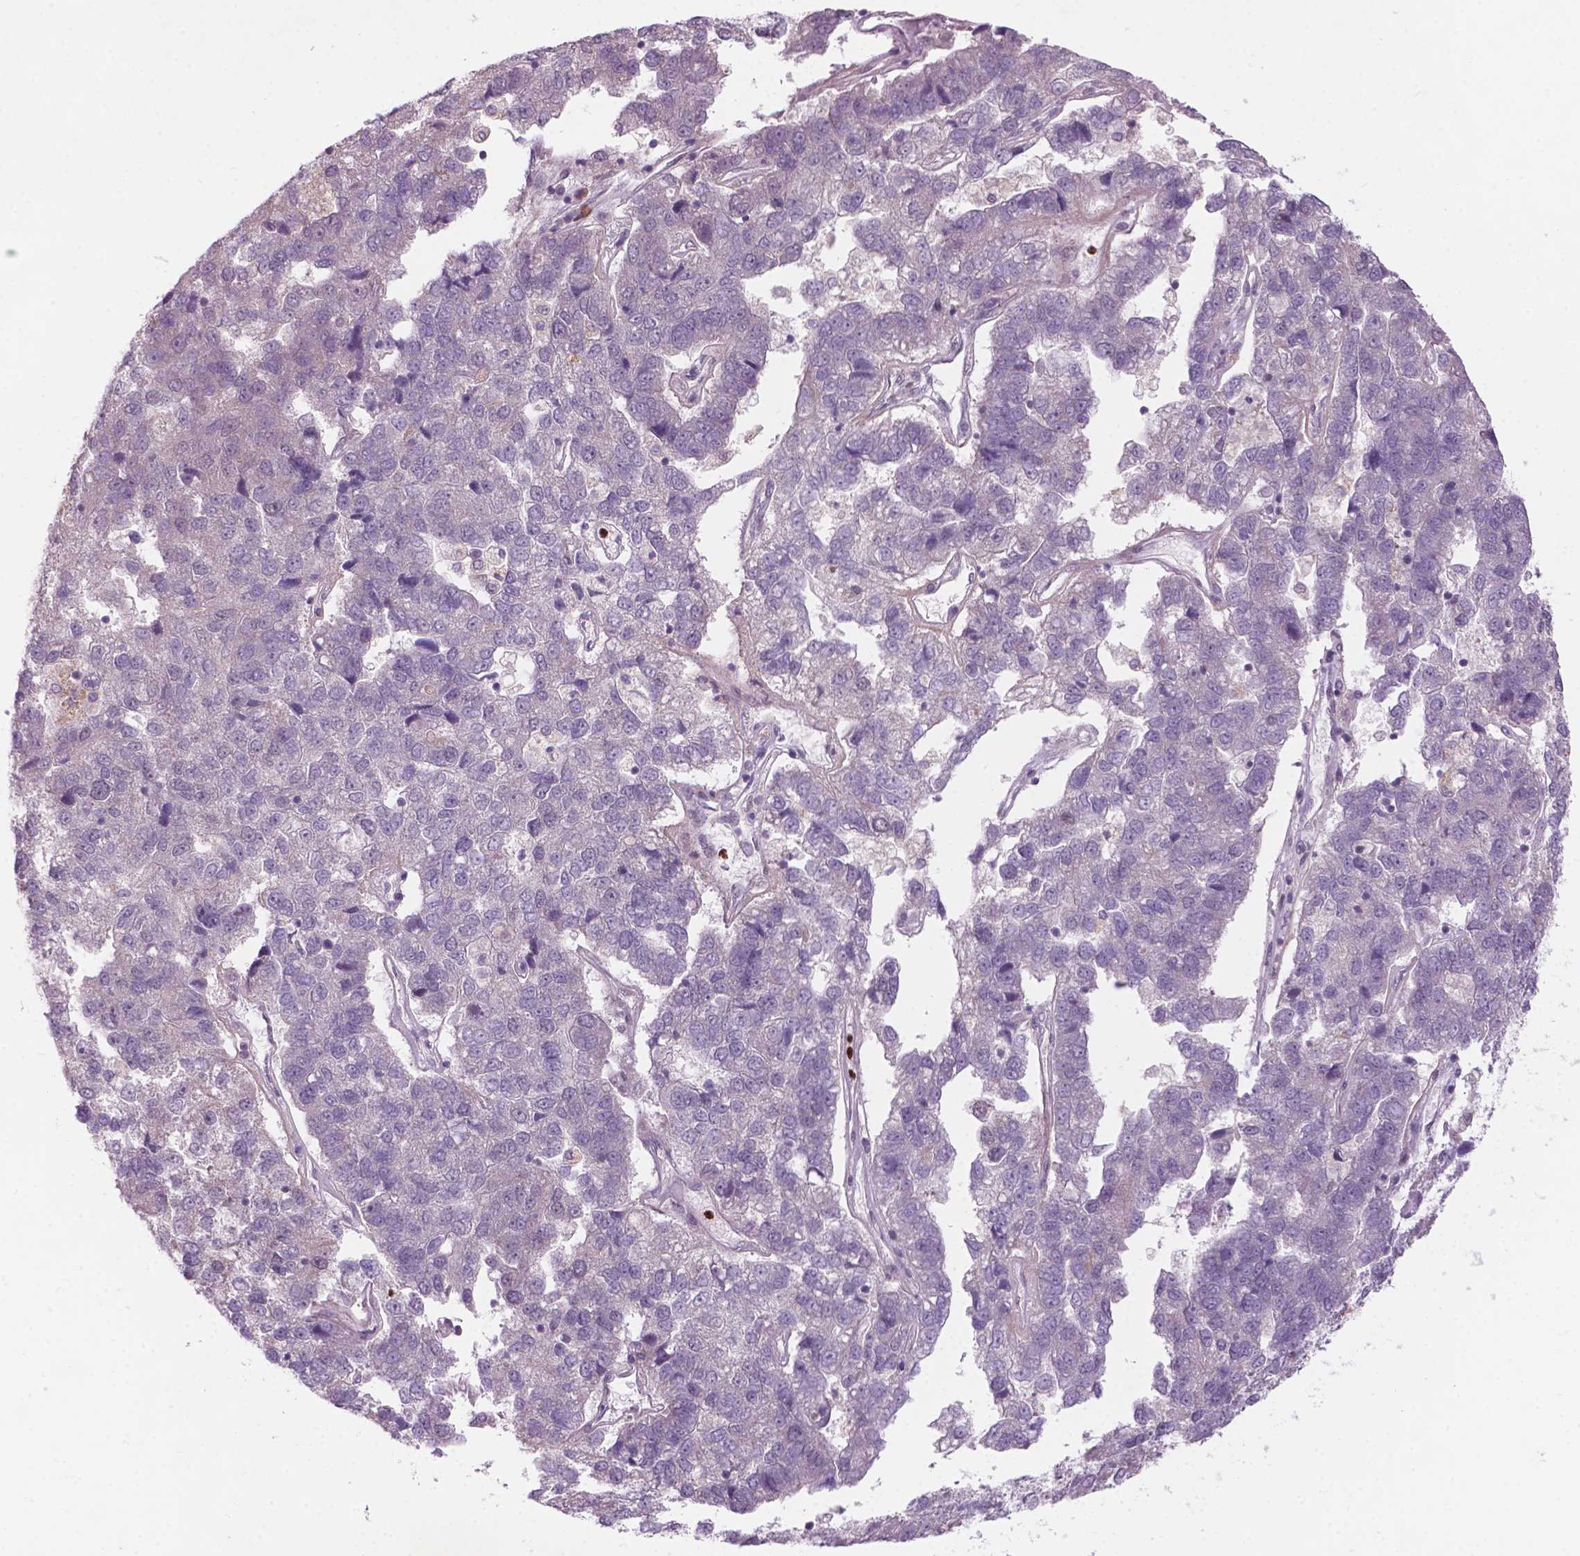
{"staining": {"intensity": "negative", "quantity": "none", "location": "none"}, "tissue": "pancreatic cancer", "cell_type": "Tumor cells", "image_type": "cancer", "snomed": [{"axis": "morphology", "description": "Adenocarcinoma, NOS"}, {"axis": "topography", "description": "Pancreas"}], "caption": "An IHC image of pancreatic cancer is shown. There is no staining in tumor cells of pancreatic cancer.", "gene": "NFAT5", "patient": {"sex": "female", "age": 61}}